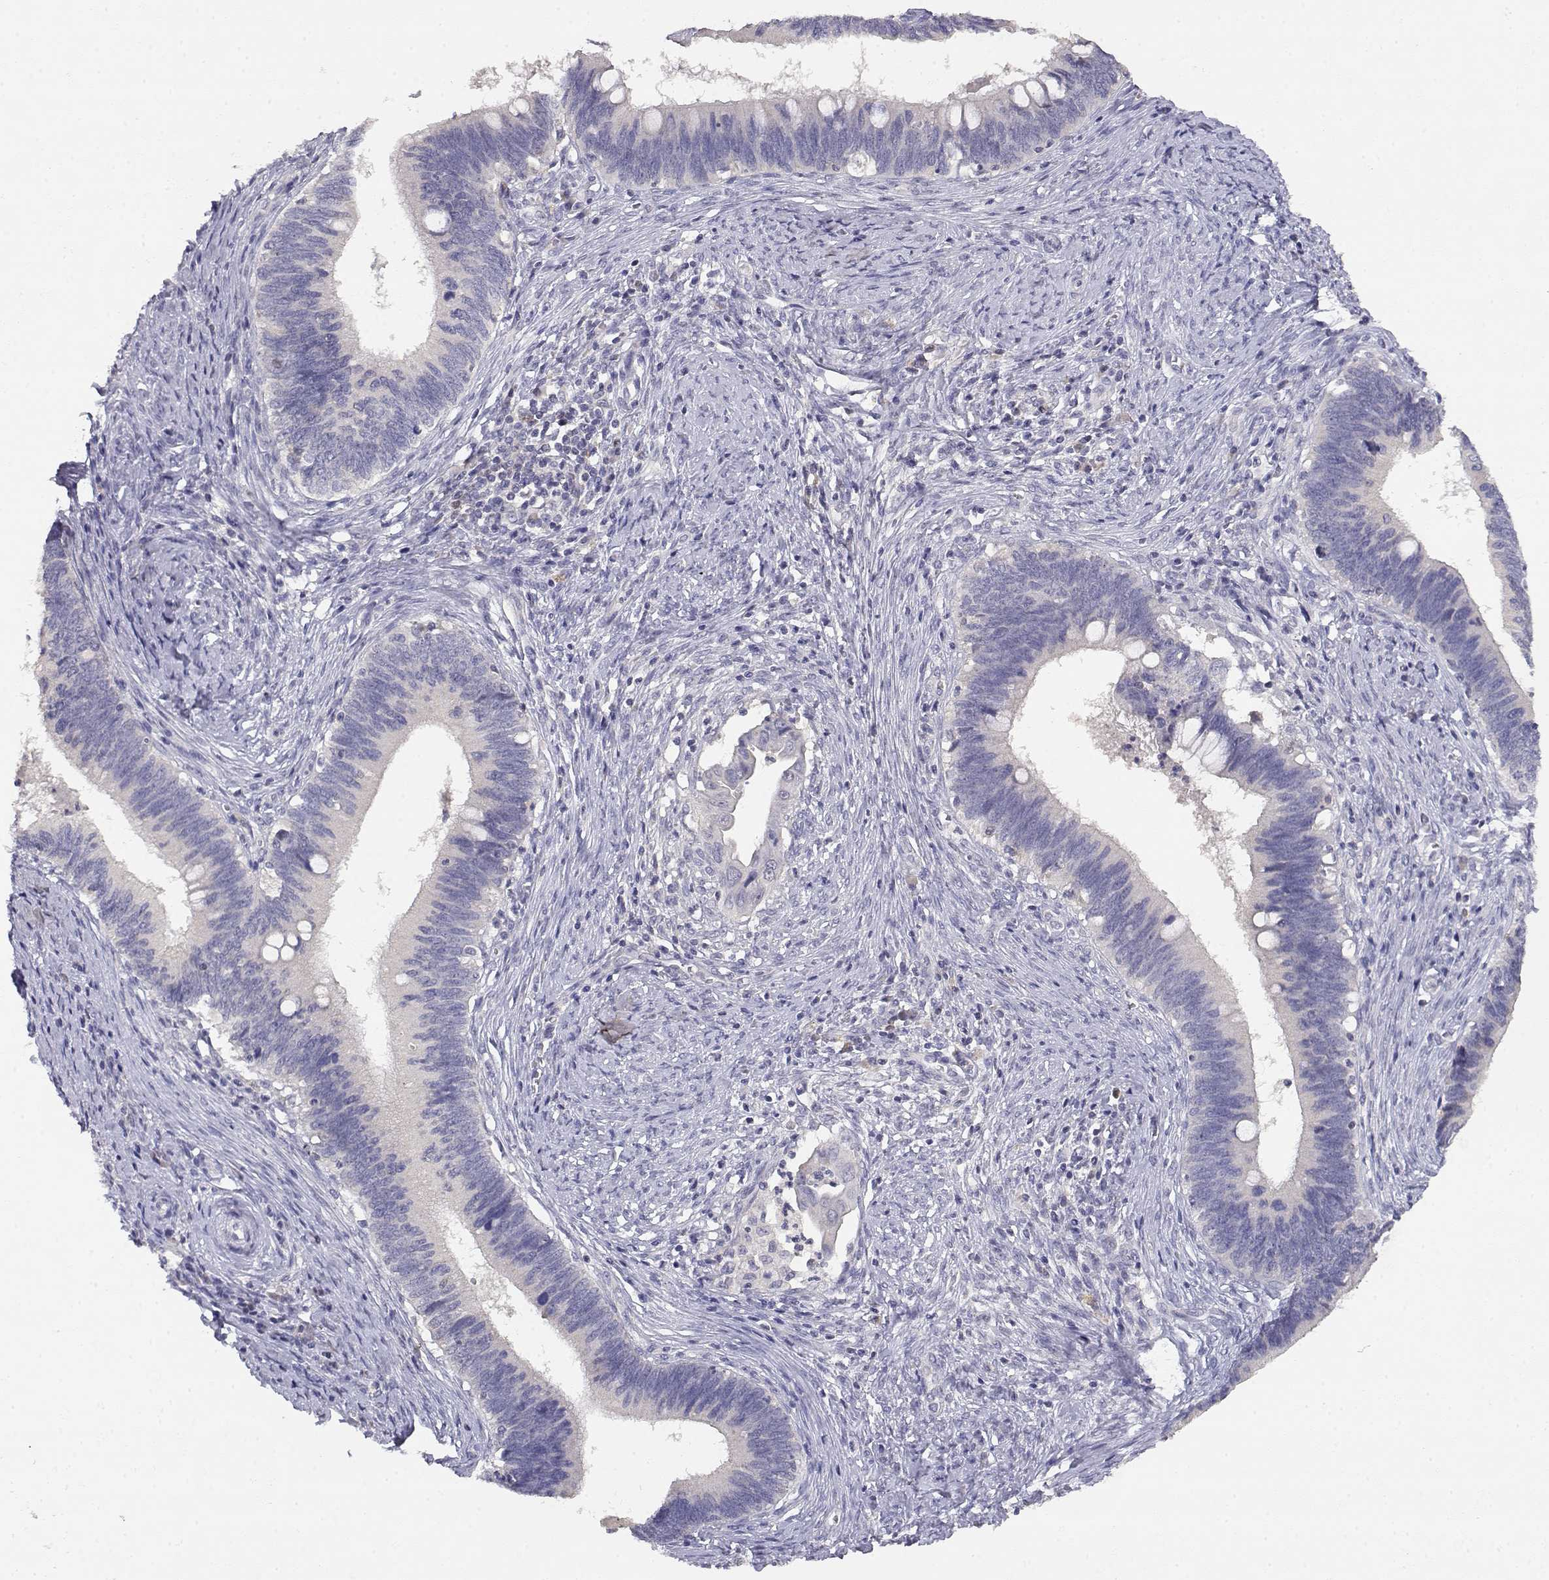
{"staining": {"intensity": "negative", "quantity": "none", "location": "none"}, "tissue": "cervical cancer", "cell_type": "Tumor cells", "image_type": "cancer", "snomed": [{"axis": "morphology", "description": "Adenocarcinoma, NOS"}, {"axis": "topography", "description": "Cervix"}], "caption": "DAB immunohistochemical staining of human cervical cancer displays no significant expression in tumor cells.", "gene": "ADA", "patient": {"sex": "female", "age": 42}}